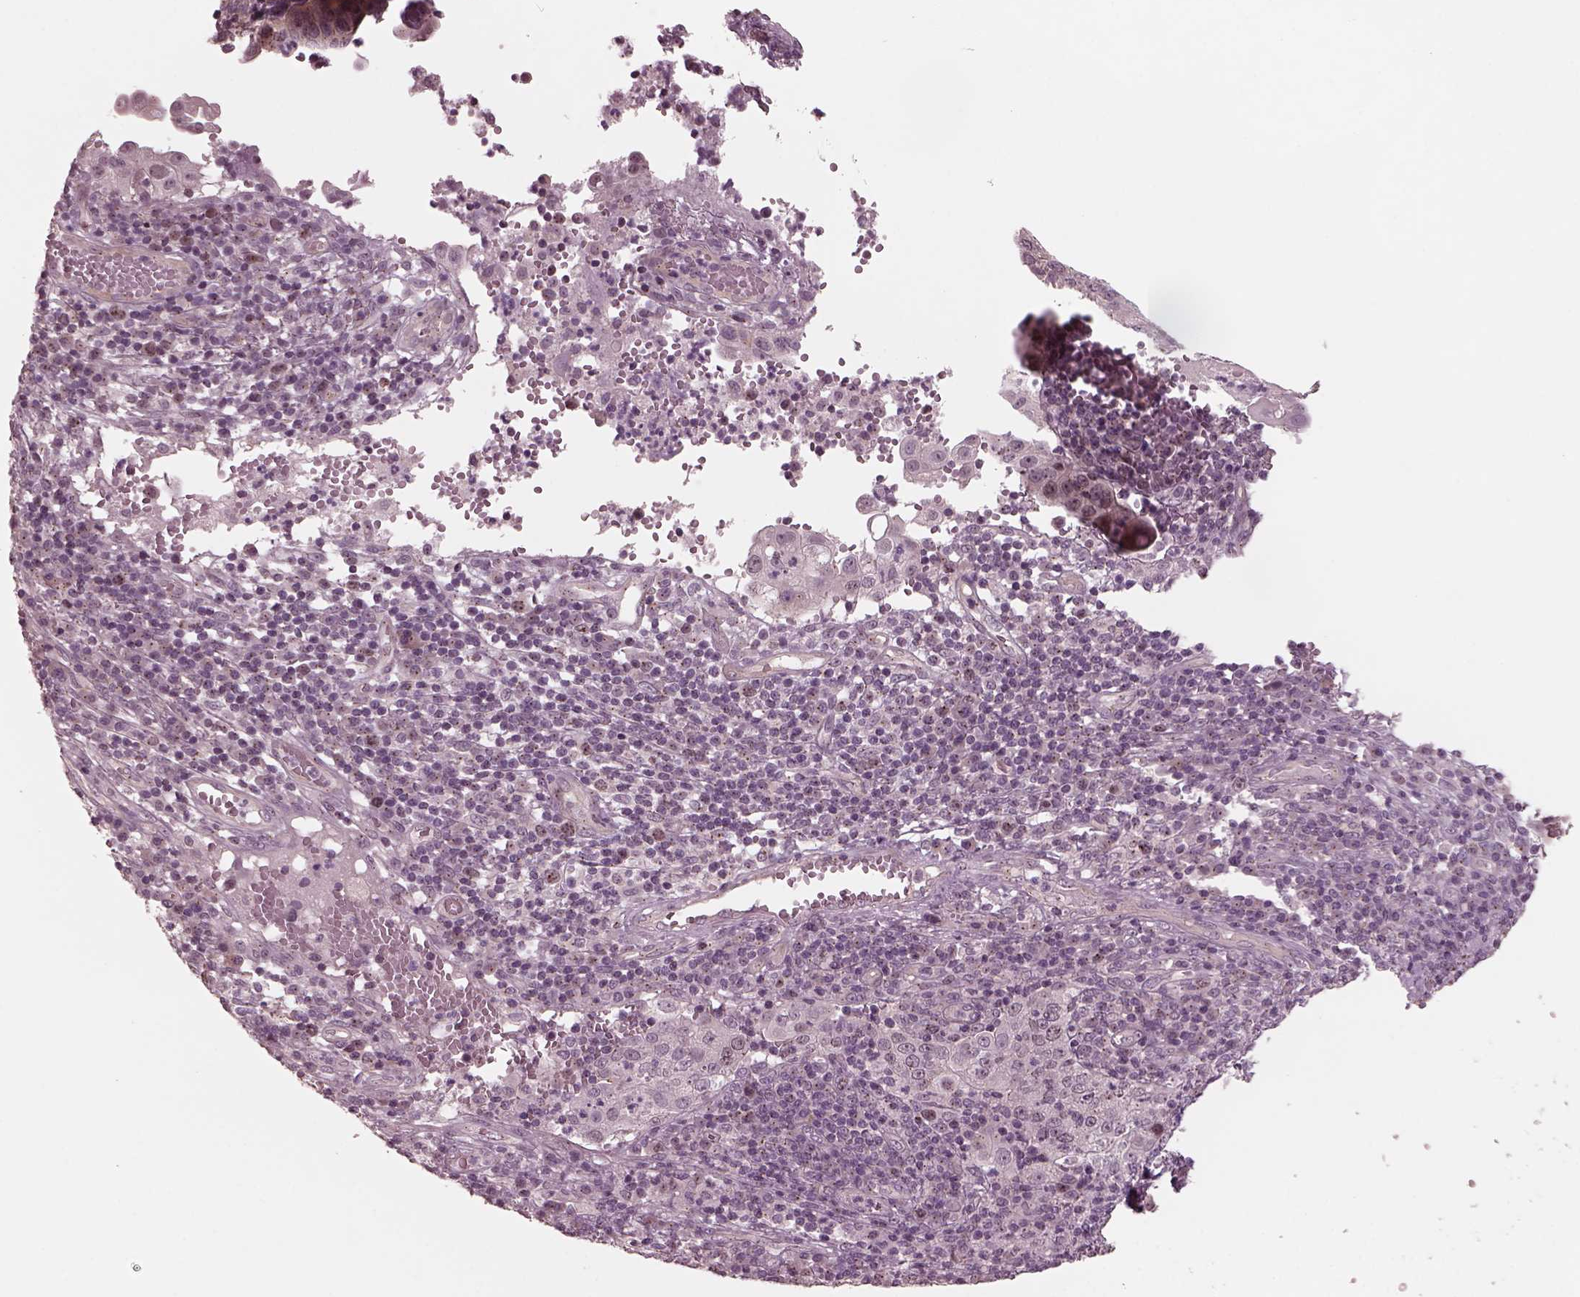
{"staining": {"intensity": "weak", "quantity": "<25%", "location": "cytoplasmic/membranous"}, "tissue": "cervical cancer", "cell_type": "Tumor cells", "image_type": "cancer", "snomed": [{"axis": "morphology", "description": "Squamous cell carcinoma, NOS"}, {"axis": "topography", "description": "Cervix"}], "caption": "IHC of cervical cancer (squamous cell carcinoma) demonstrates no staining in tumor cells.", "gene": "SAXO1", "patient": {"sex": "female", "age": 39}}